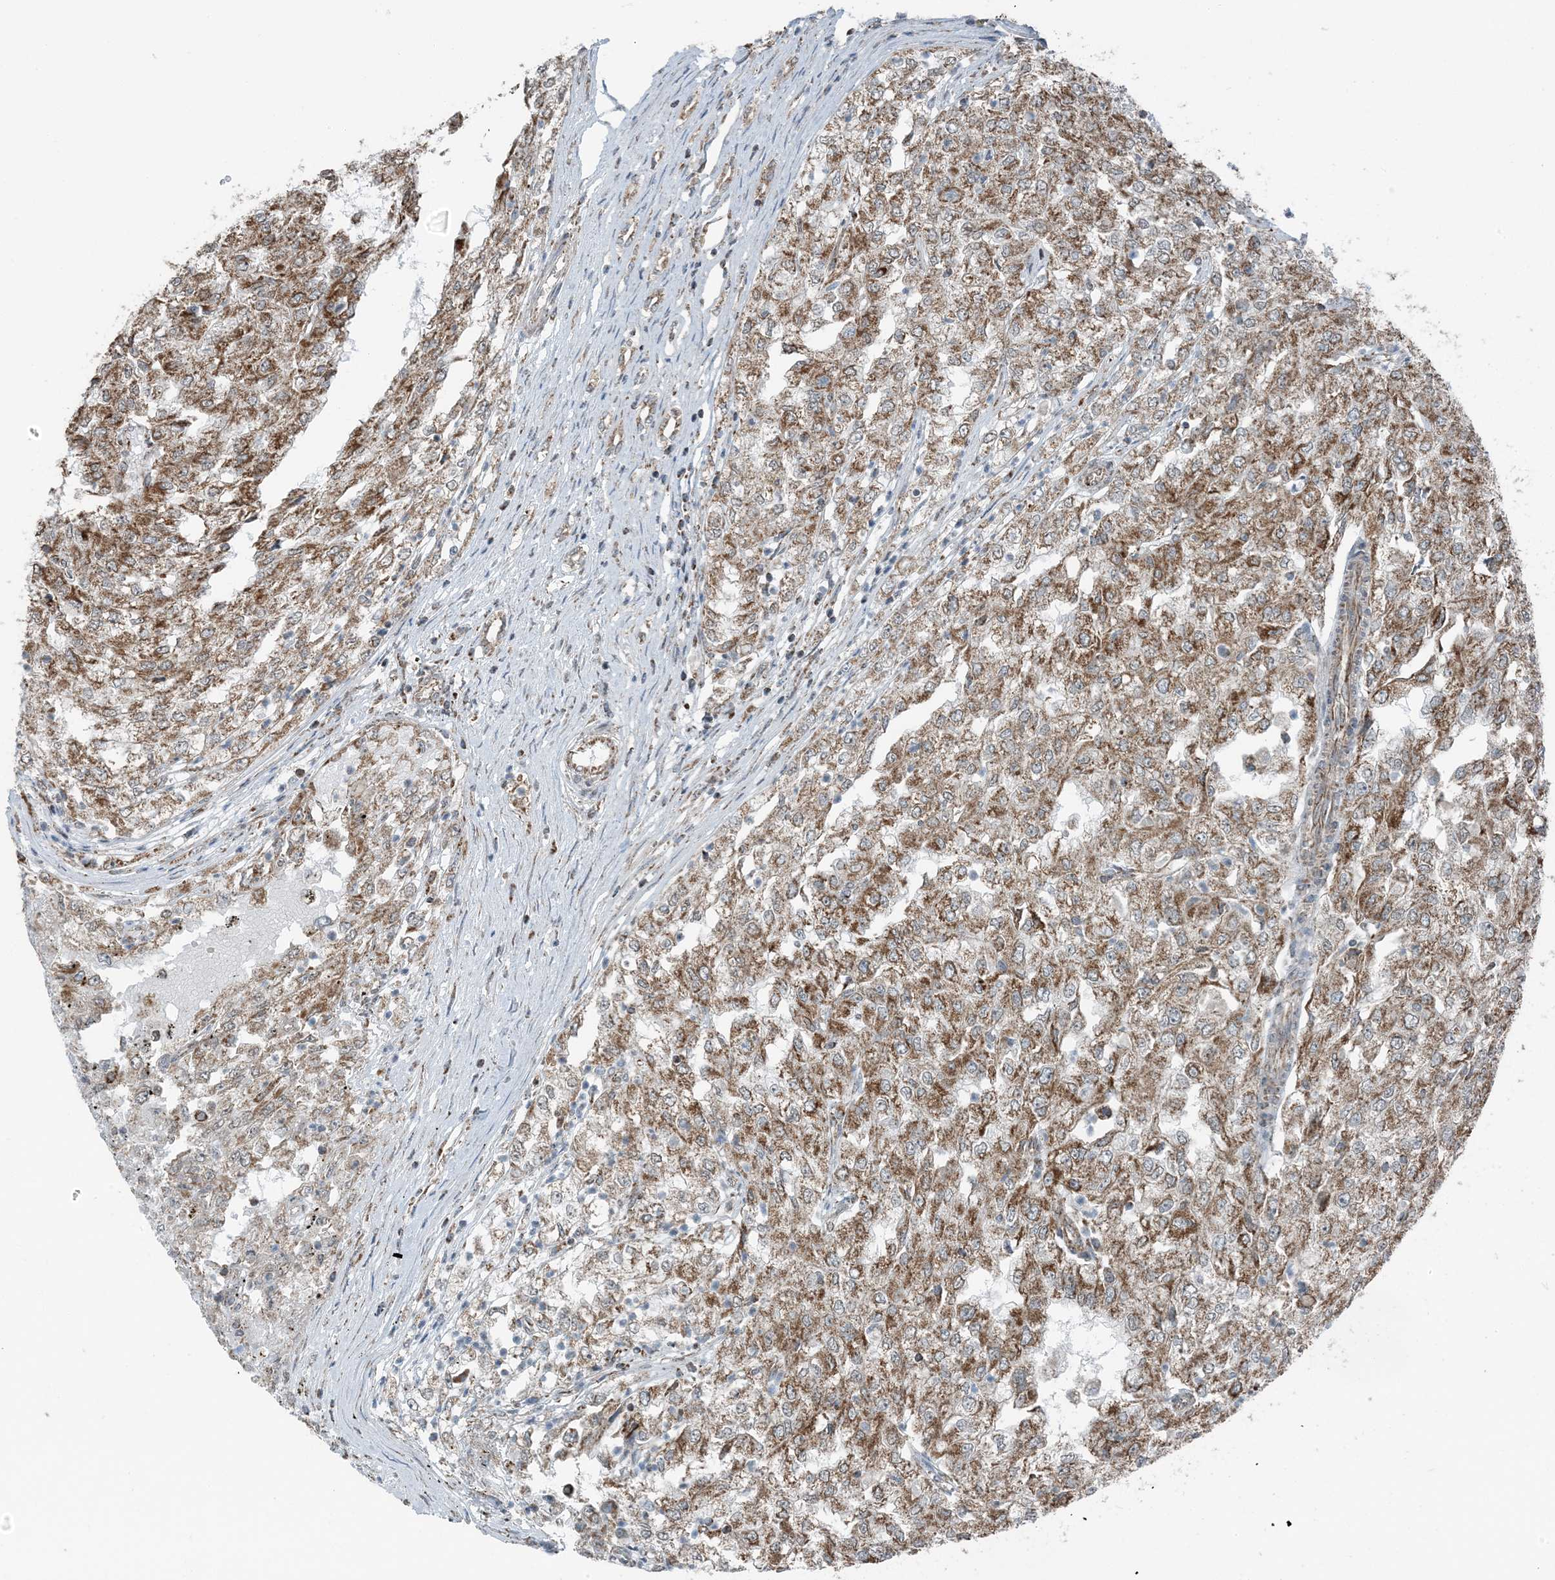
{"staining": {"intensity": "moderate", "quantity": ">75%", "location": "cytoplasmic/membranous"}, "tissue": "renal cancer", "cell_type": "Tumor cells", "image_type": "cancer", "snomed": [{"axis": "morphology", "description": "Adenocarcinoma, NOS"}, {"axis": "topography", "description": "Kidney"}], "caption": "A brown stain labels moderate cytoplasmic/membranous staining of a protein in adenocarcinoma (renal) tumor cells. The staining was performed using DAB (3,3'-diaminobenzidine) to visualize the protein expression in brown, while the nuclei were stained in blue with hematoxylin (Magnification: 20x).", "gene": "PILRB", "patient": {"sex": "female", "age": 54}}